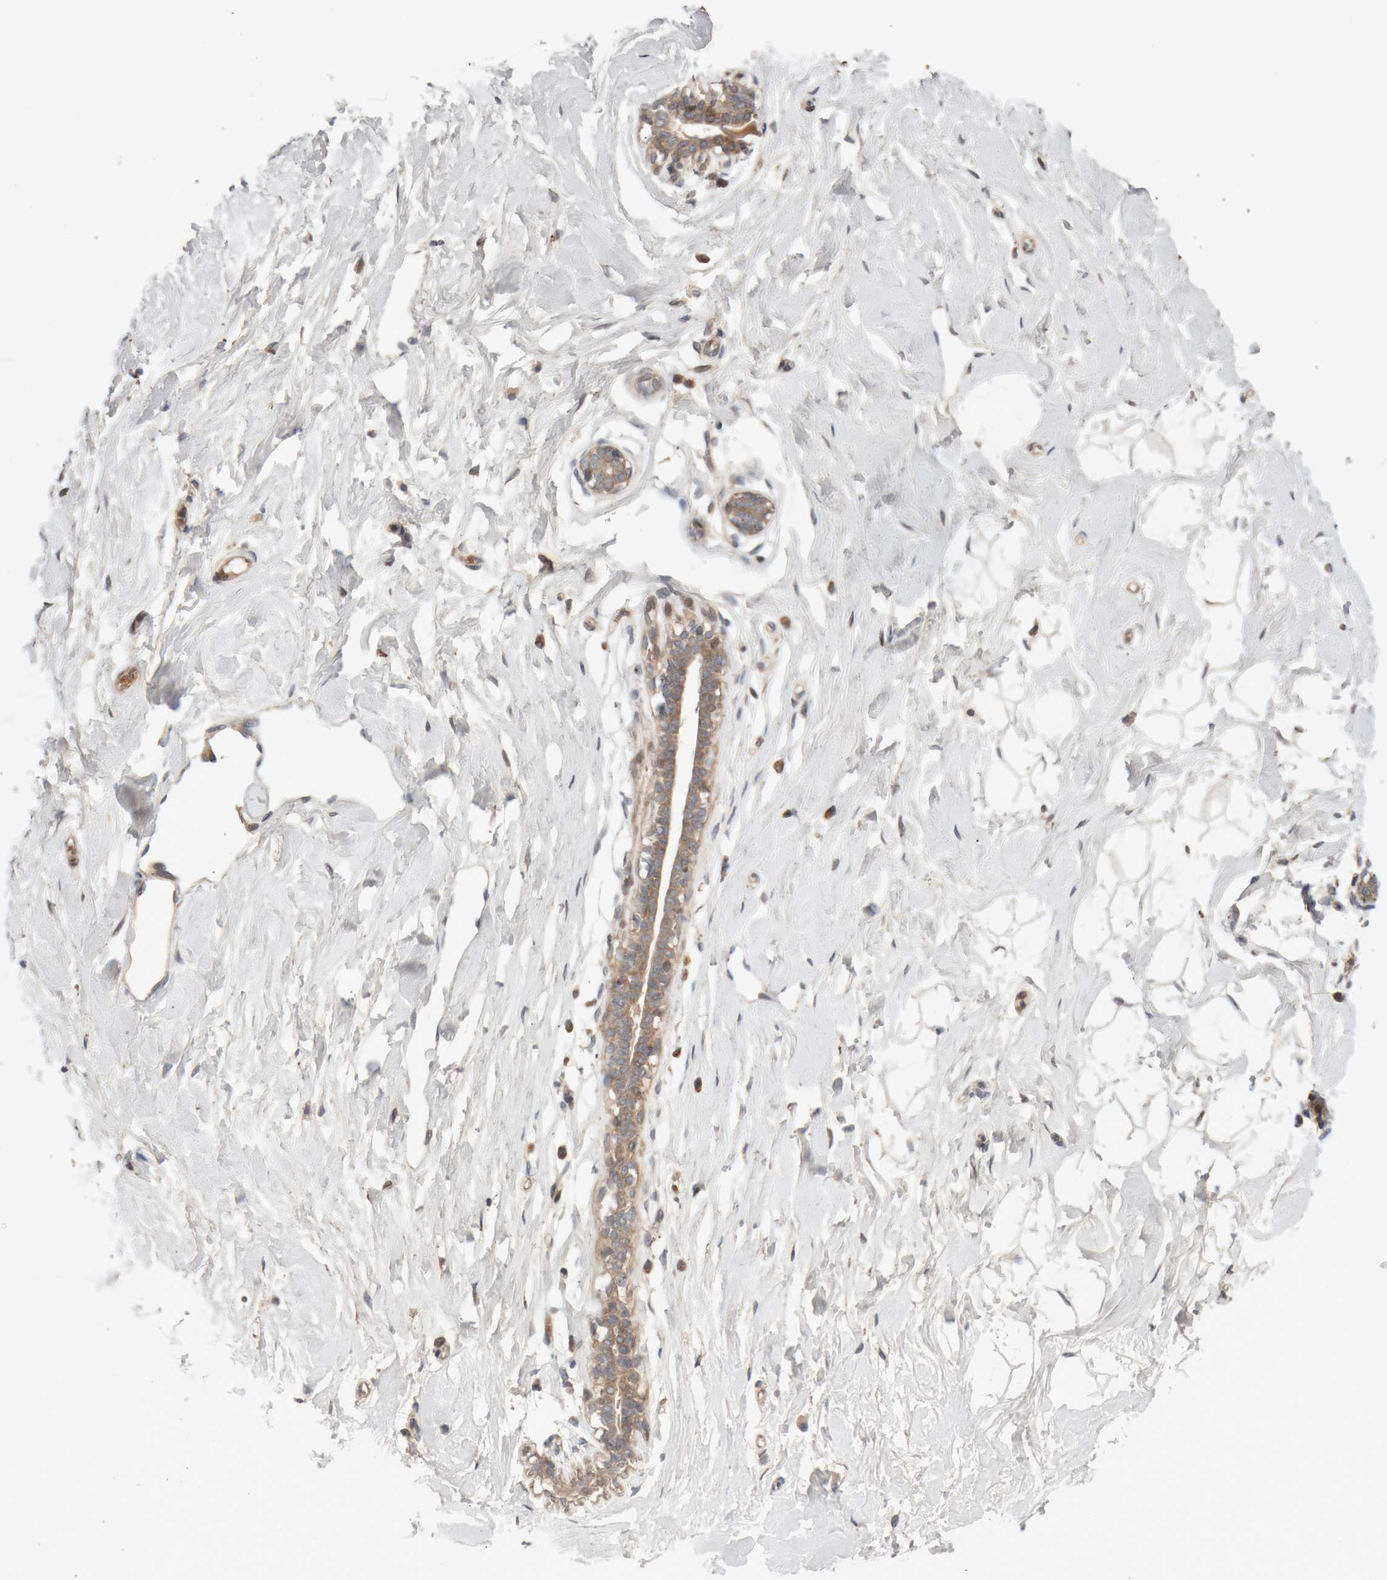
{"staining": {"intensity": "negative", "quantity": "none", "location": "none"}, "tissue": "breast", "cell_type": "Adipocytes", "image_type": "normal", "snomed": [{"axis": "morphology", "description": "Normal tissue, NOS"}, {"axis": "morphology", "description": "Adenoma, NOS"}, {"axis": "topography", "description": "Breast"}], "caption": "The micrograph shows no staining of adipocytes in benign breast. (DAB (3,3'-diaminobenzidine) immunohistochemistry (IHC) with hematoxylin counter stain).", "gene": "KIF21B", "patient": {"sex": "female", "age": 23}}